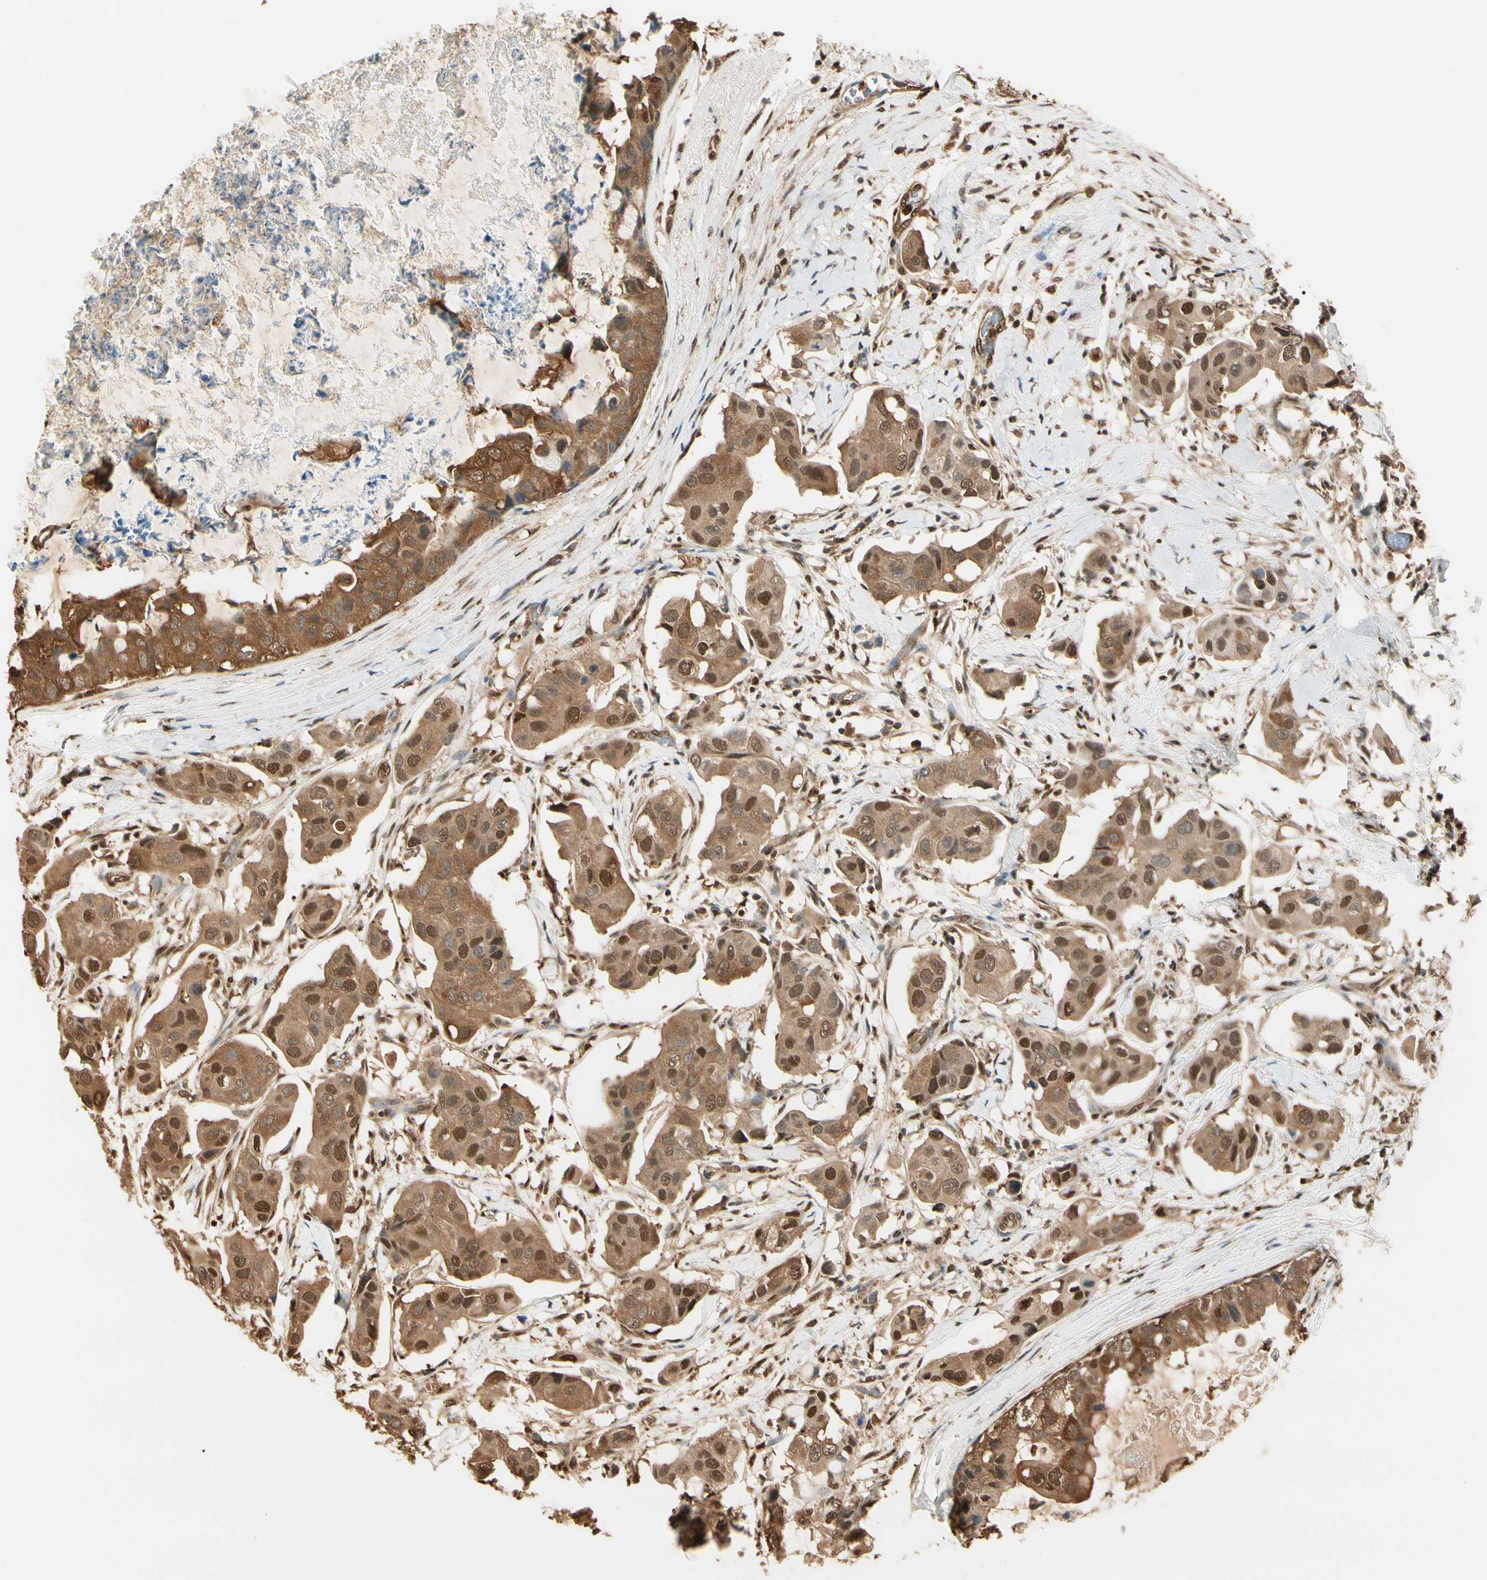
{"staining": {"intensity": "moderate", "quantity": ">75%", "location": "cytoplasmic/membranous,nuclear"}, "tissue": "breast cancer", "cell_type": "Tumor cells", "image_type": "cancer", "snomed": [{"axis": "morphology", "description": "Duct carcinoma"}, {"axis": "topography", "description": "Breast"}], "caption": "Immunohistochemistry (IHC) of breast invasive ductal carcinoma exhibits medium levels of moderate cytoplasmic/membranous and nuclear expression in approximately >75% of tumor cells.", "gene": "PNCK", "patient": {"sex": "female", "age": 40}}